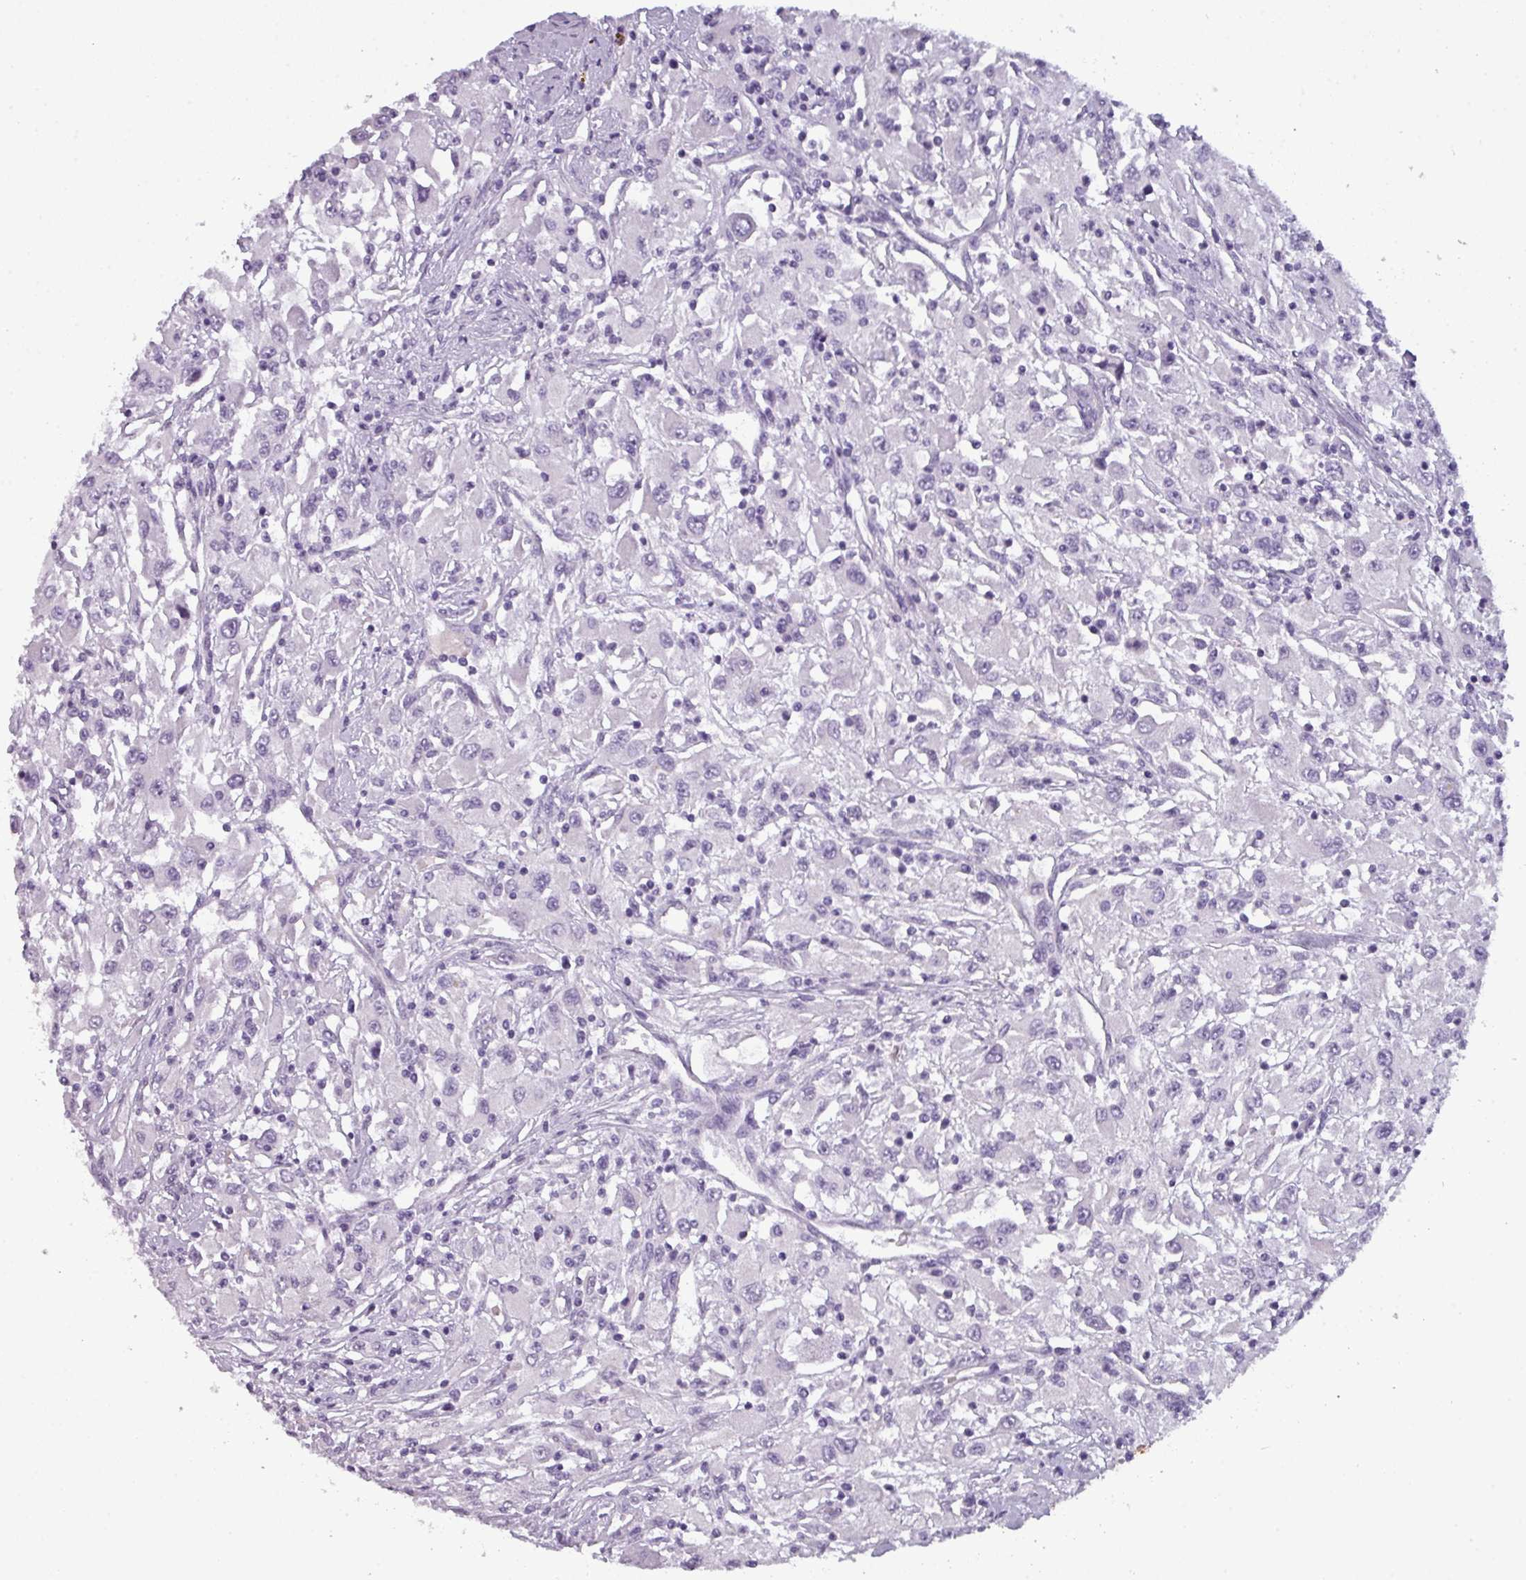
{"staining": {"intensity": "negative", "quantity": "none", "location": "none"}, "tissue": "renal cancer", "cell_type": "Tumor cells", "image_type": "cancer", "snomed": [{"axis": "morphology", "description": "Adenocarcinoma, NOS"}, {"axis": "topography", "description": "Kidney"}], "caption": "DAB immunohistochemical staining of adenocarcinoma (renal) exhibits no significant expression in tumor cells.", "gene": "AREL1", "patient": {"sex": "female", "age": 67}}